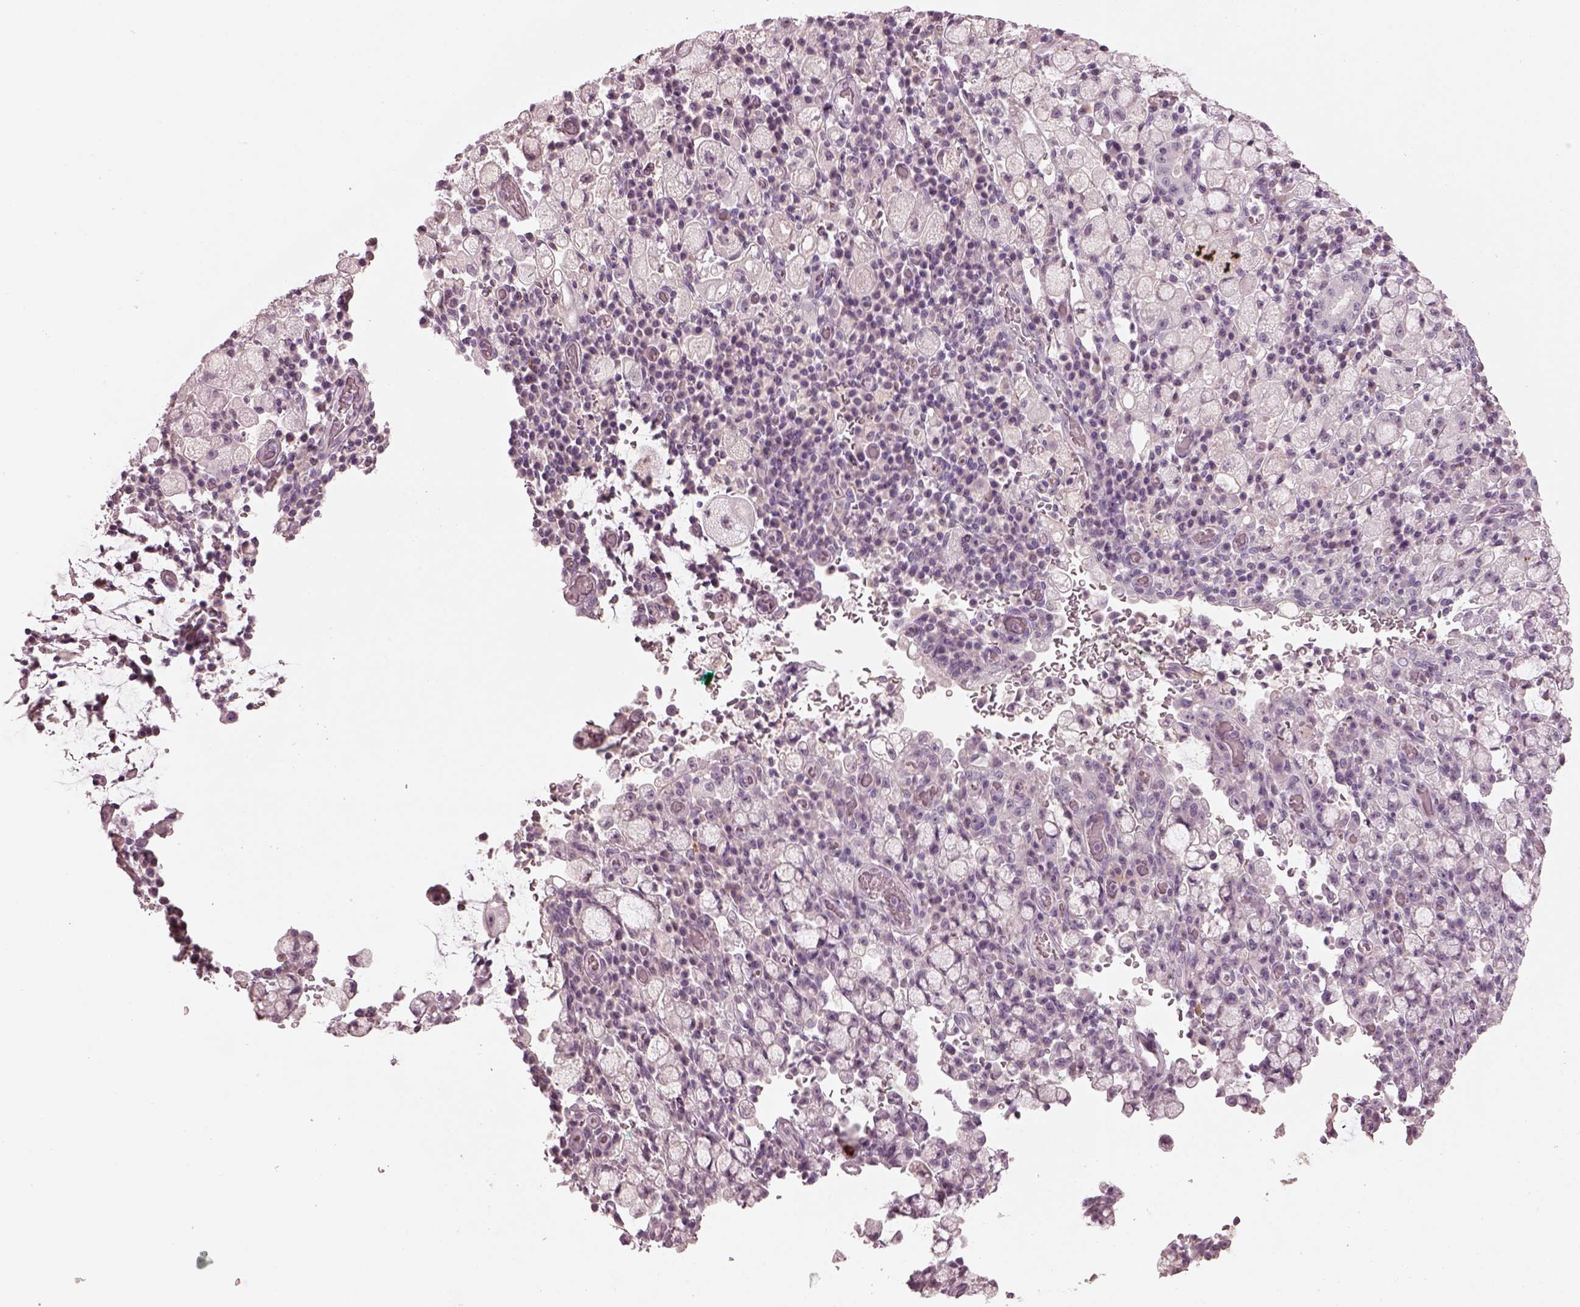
{"staining": {"intensity": "negative", "quantity": "none", "location": "none"}, "tissue": "stomach cancer", "cell_type": "Tumor cells", "image_type": "cancer", "snomed": [{"axis": "morphology", "description": "Adenocarcinoma, NOS"}, {"axis": "topography", "description": "Stomach"}], "caption": "Tumor cells are negative for protein expression in human stomach cancer (adenocarcinoma). Brightfield microscopy of immunohistochemistry (IHC) stained with DAB (3,3'-diaminobenzidine) (brown) and hematoxylin (blue), captured at high magnification.", "gene": "SPATA6L", "patient": {"sex": "male", "age": 58}}